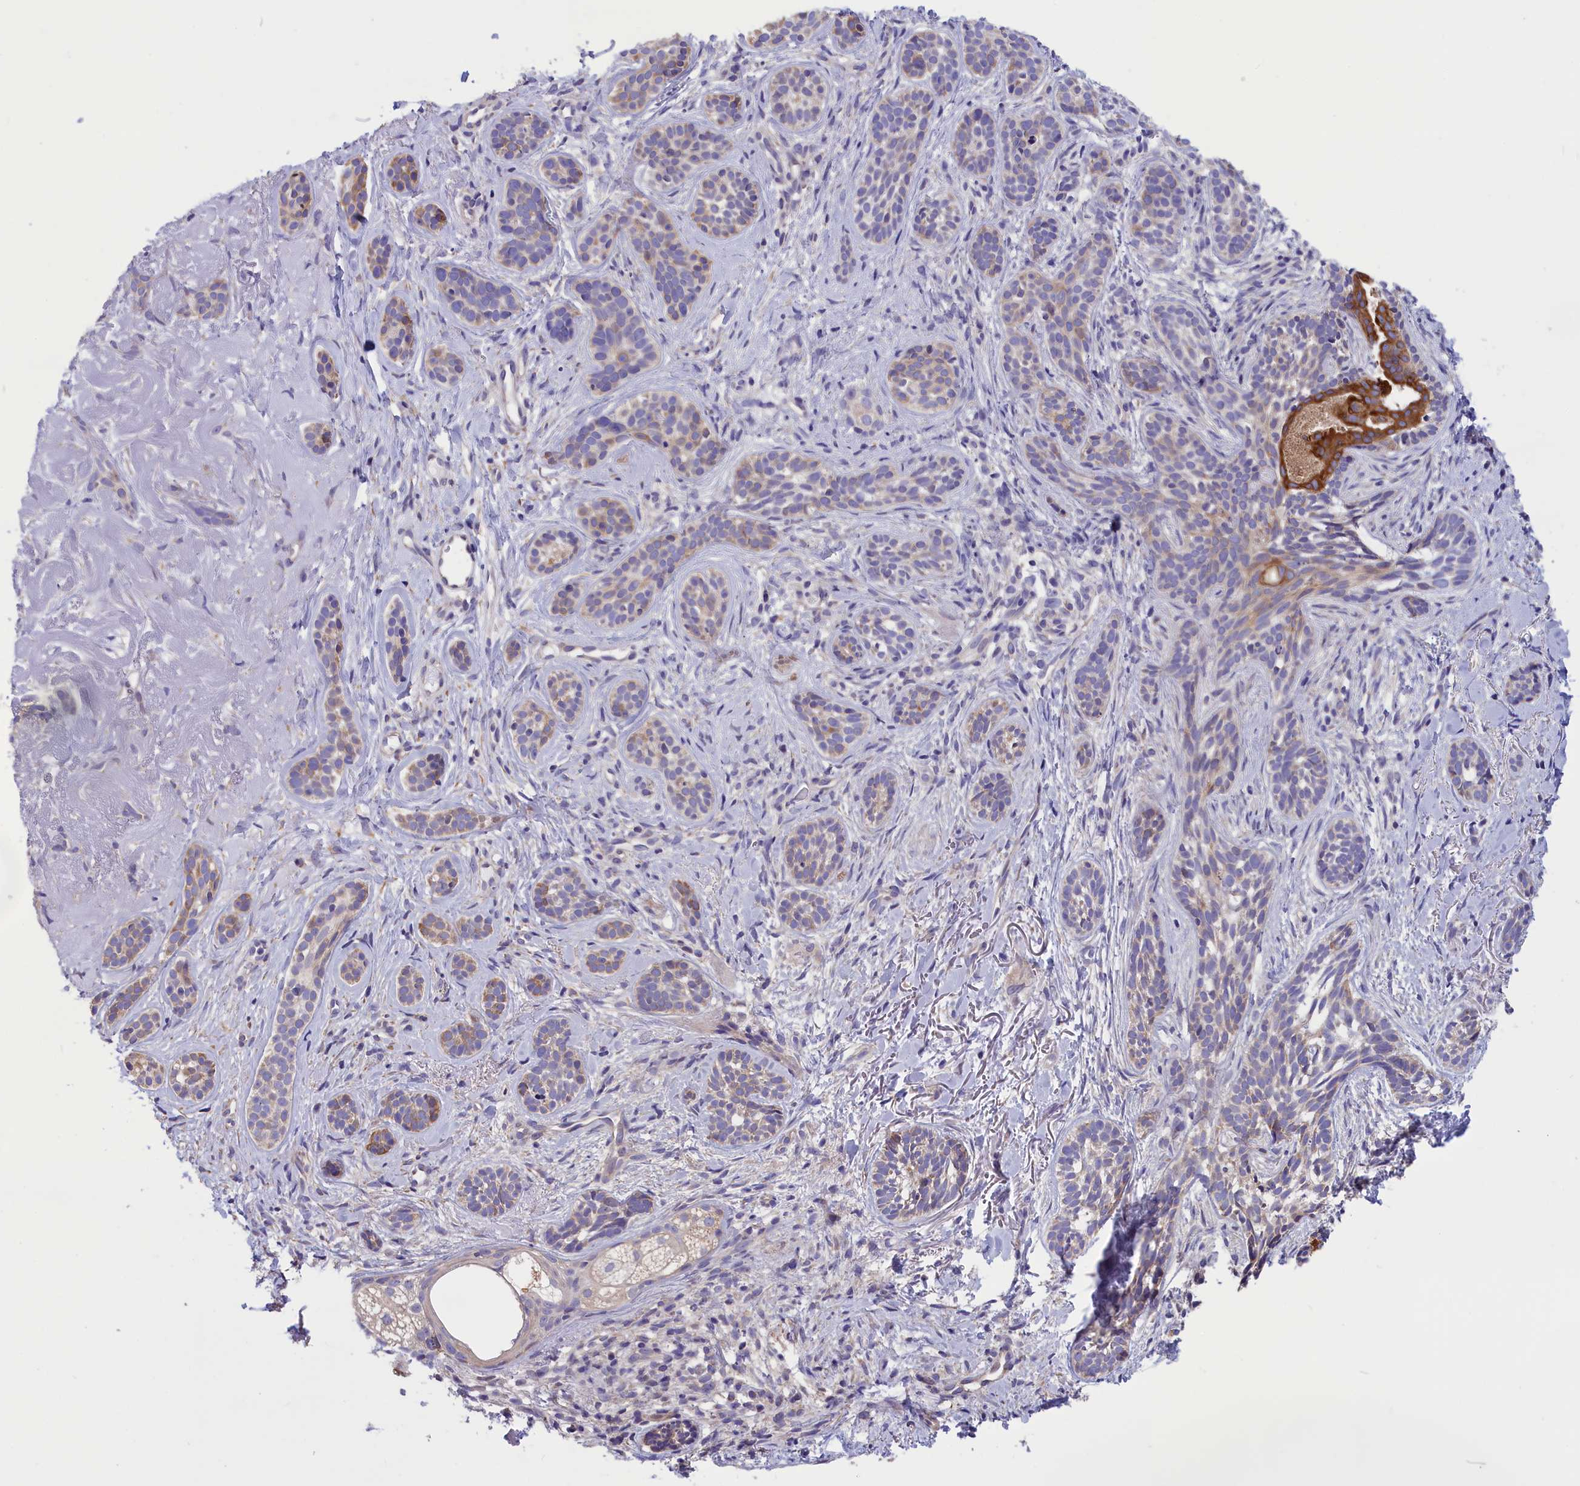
{"staining": {"intensity": "moderate", "quantity": "<25%", "location": "cytoplasmic/membranous"}, "tissue": "skin cancer", "cell_type": "Tumor cells", "image_type": "cancer", "snomed": [{"axis": "morphology", "description": "Basal cell carcinoma"}, {"axis": "topography", "description": "Skin"}], "caption": "Protein expression analysis of human skin basal cell carcinoma reveals moderate cytoplasmic/membranous expression in about <25% of tumor cells. The staining is performed using DAB brown chromogen to label protein expression. The nuclei are counter-stained blue using hematoxylin.", "gene": "CYP2U1", "patient": {"sex": "male", "age": 71}}